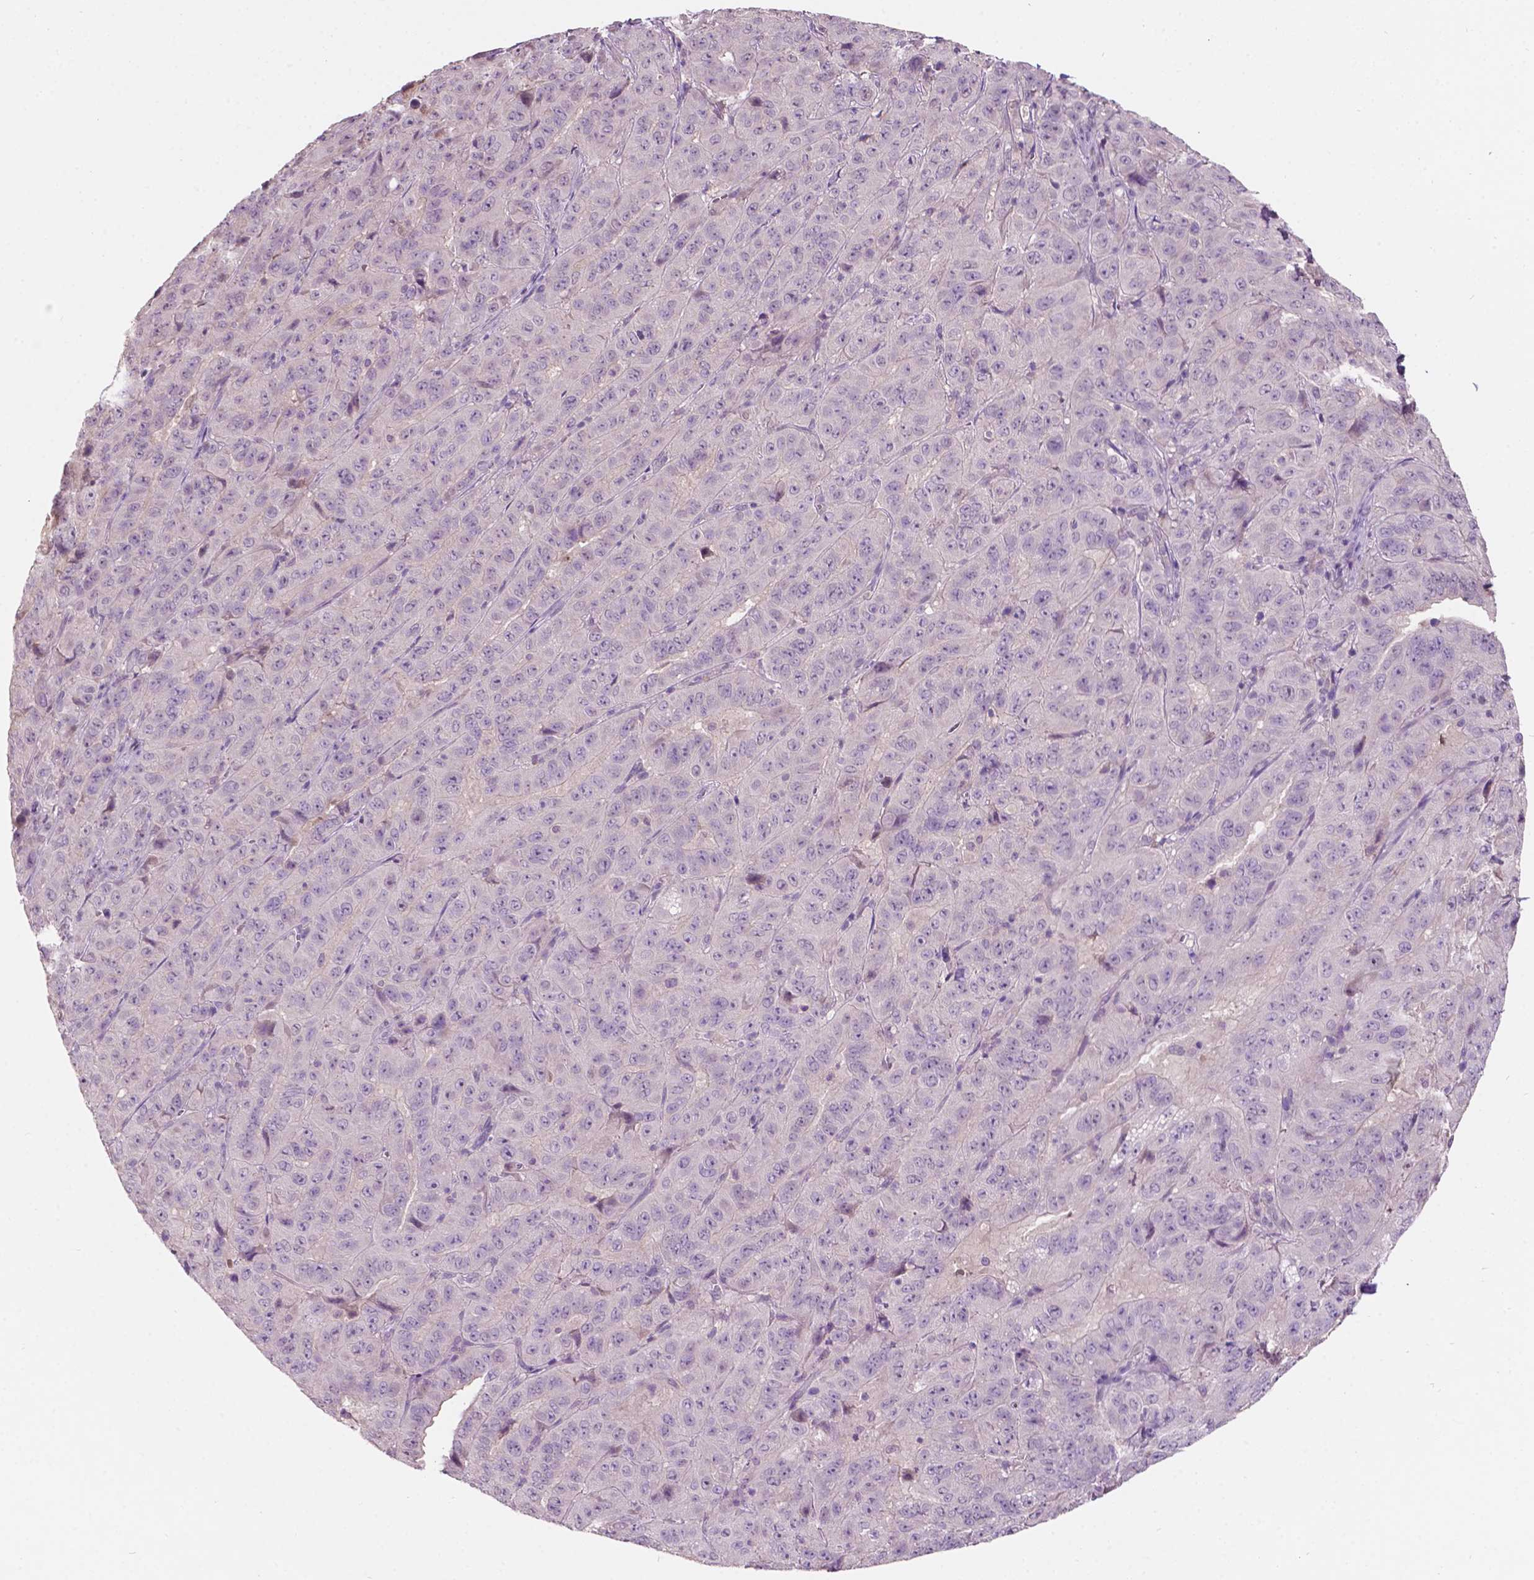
{"staining": {"intensity": "negative", "quantity": "none", "location": "none"}, "tissue": "pancreatic cancer", "cell_type": "Tumor cells", "image_type": "cancer", "snomed": [{"axis": "morphology", "description": "Adenocarcinoma, NOS"}, {"axis": "topography", "description": "Pancreas"}], "caption": "Immunohistochemistry micrograph of neoplastic tissue: human pancreatic cancer stained with DAB shows no significant protein positivity in tumor cells.", "gene": "TM6SF2", "patient": {"sex": "male", "age": 63}}